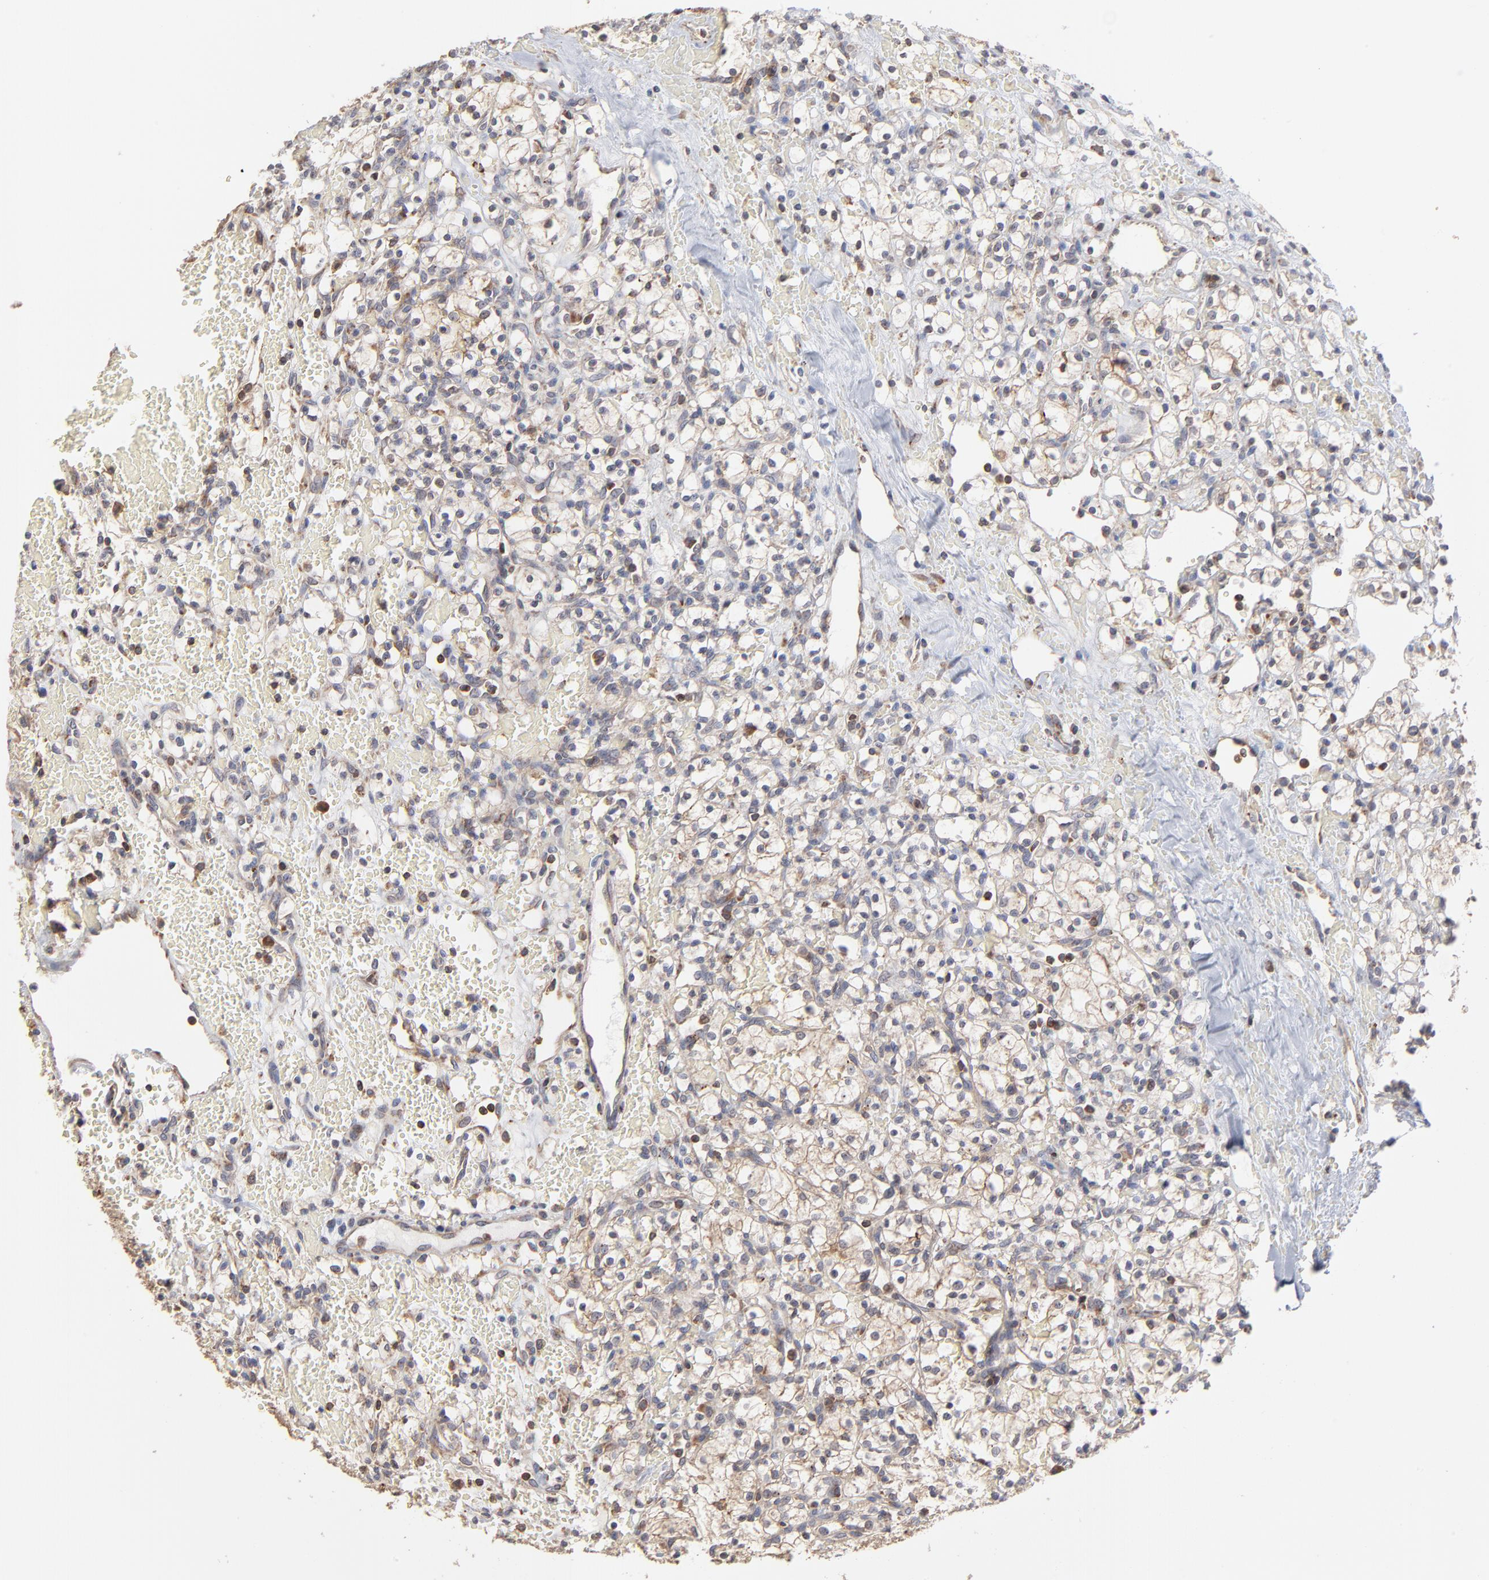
{"staining": {"intensity": "weak", "quantity": "25%-75%", "location": "cytoplasmic/membranous"}, "tissue": "renal cancer", "cell_type": "Tumor cells", "image_type": "cancer", "snomed": [{"axis": "morphology", "description": "Adenocarcinoma, NOS"}, {"axis": "topography", "description": "Kidney"}], "caption": "Protein expression analysis of adenocarcinoma (renal) exhibits weak cytoplasmic/membranous expression in approximately 25%-75% of tumor cells. The protein of interest is stained brown, and the nuclei are stained in blue (DAB (3,3'-diaminobenzidine) IHC with brightfield microscopy, high magnification).", "gene": "RNF213", "patient": {"sex": "female", "age": 60}}